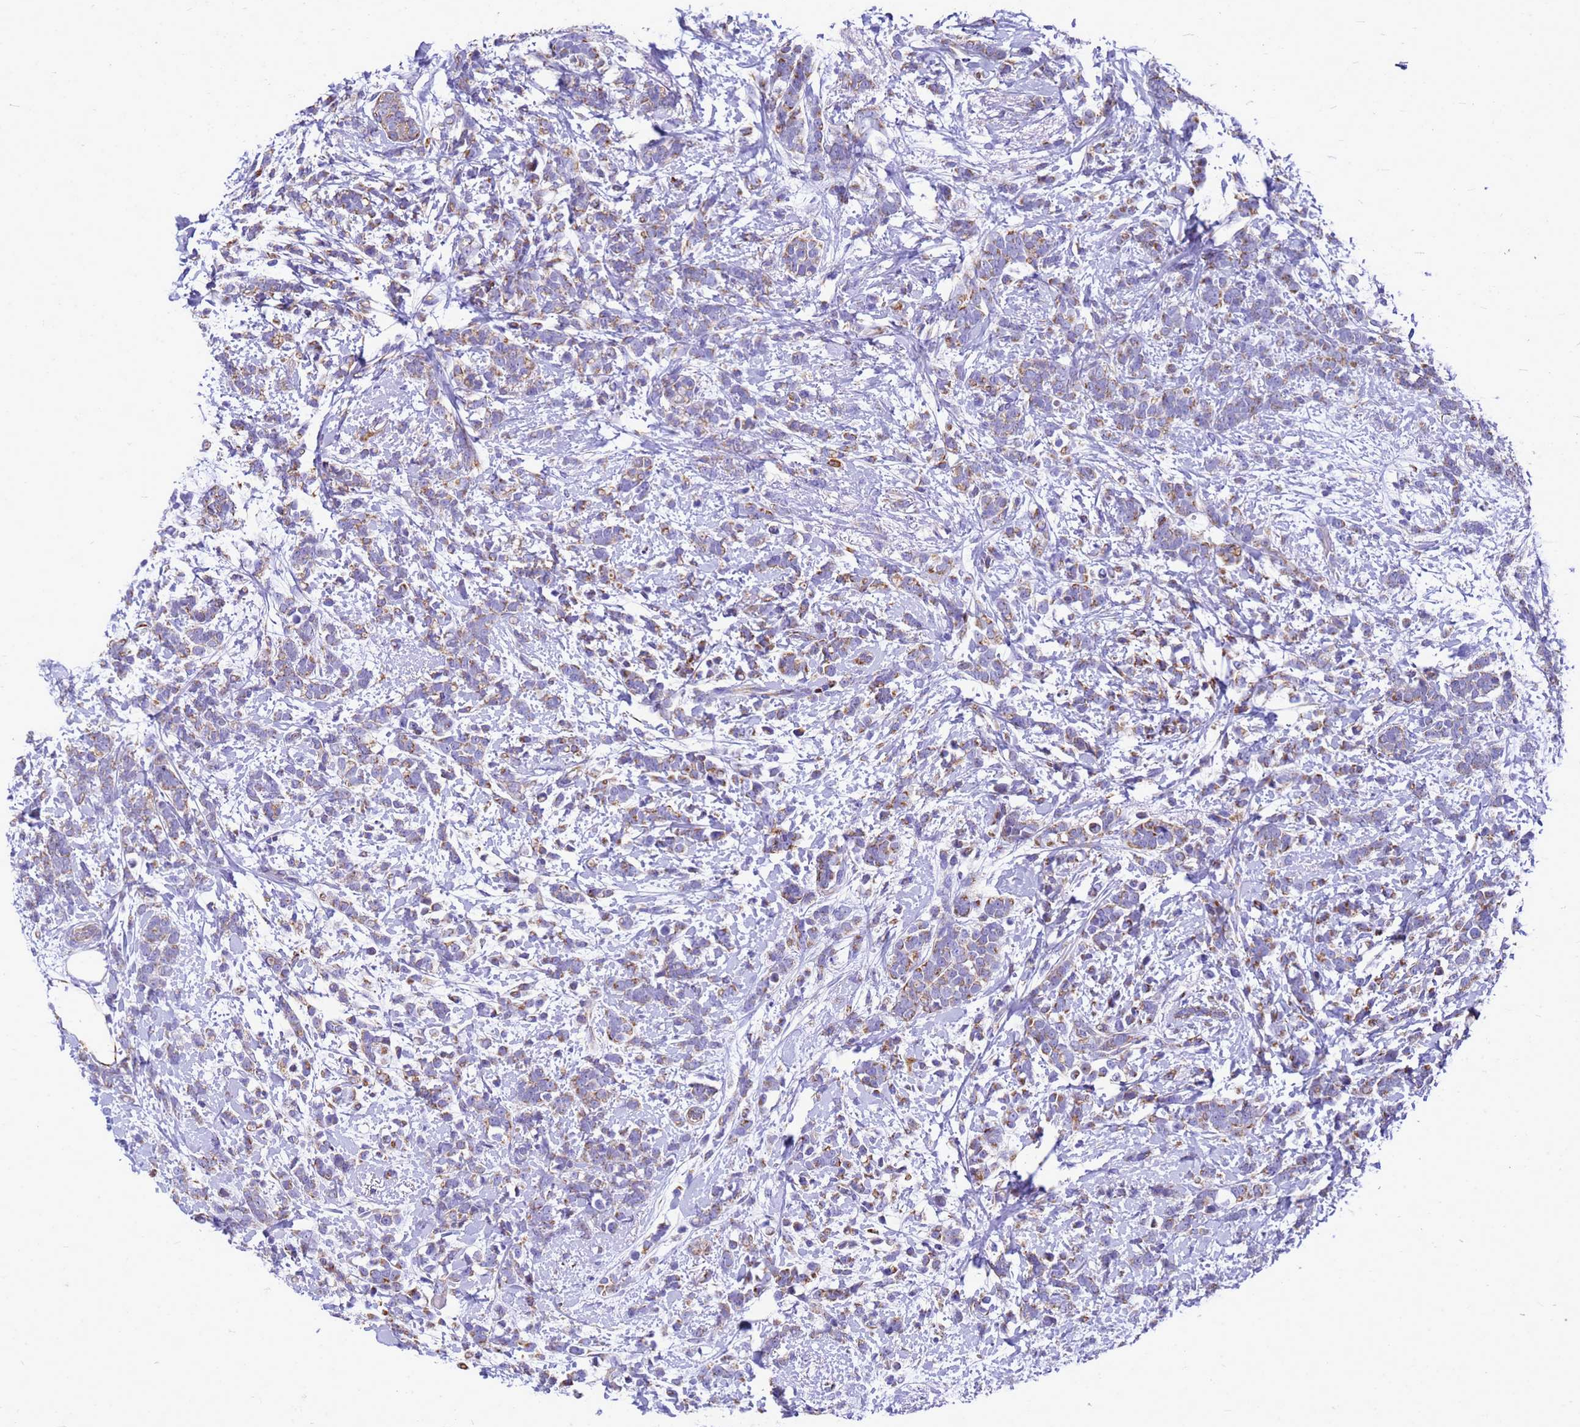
{"staining": {"intensity": "moderate", "quantity": "25%-75%", "location": "cytoplasmic/membranous"}, "tissue": "breast cancer", "cell_type": "Tumor cells", "image_type": "cancer", "snomed": [{"axis": "morphology", "description": "Lobular carcinoma"}, {"axis": "topography", "description": "Breast"}], "caption": "Lobular carcinoma (breast) stained with a brown dye displays moderate cytoplasmic/membranous positive expression in about 25%-75% of tumor cells.", "gene": "CMC4", "patient": {"sex": "female", "age": 58}}